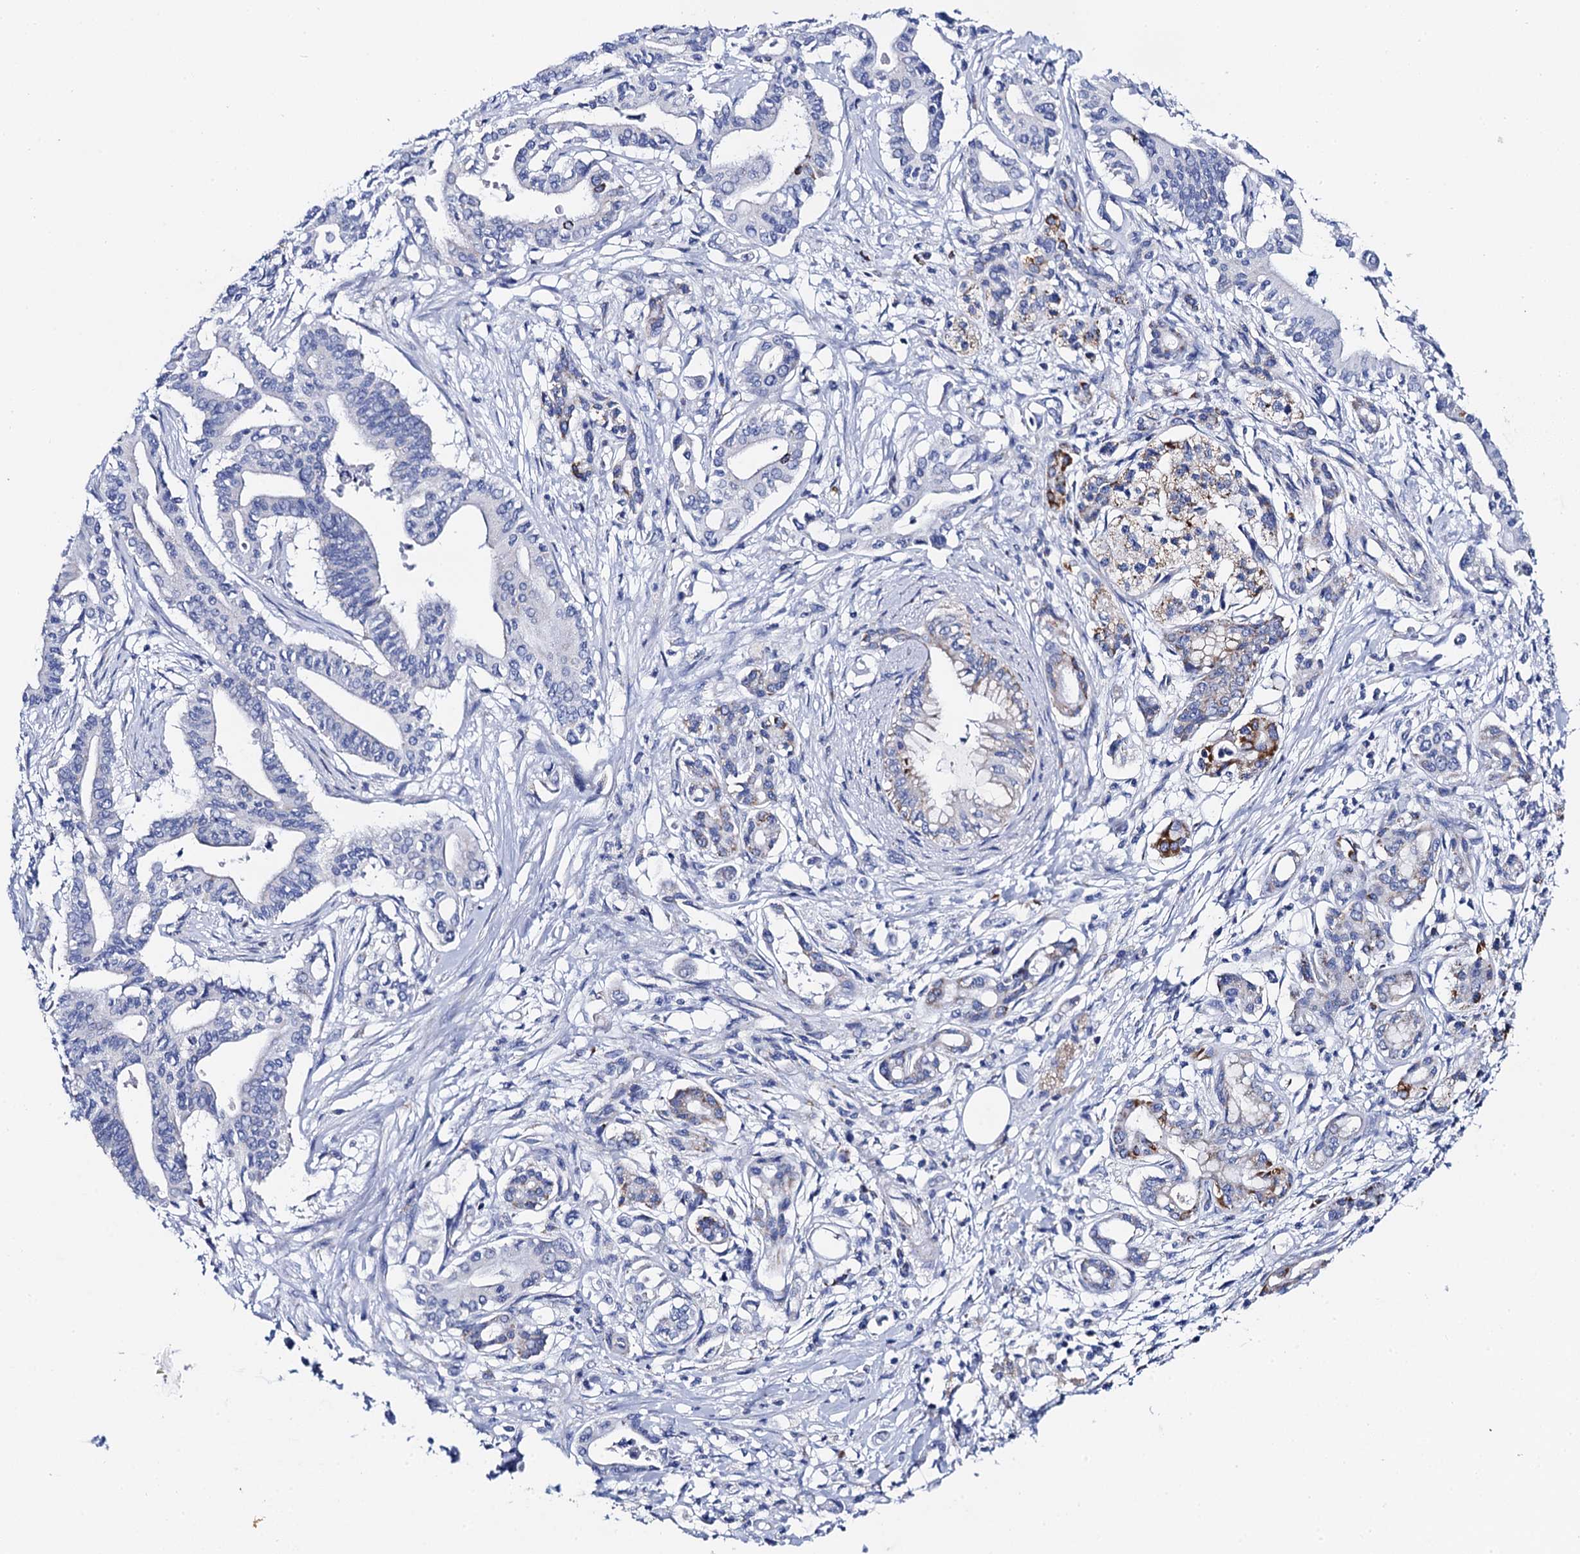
{"staining": {"intensity": "moderate", "quantity": "<25%", "location": "cytoplasmic/membranous"}, "tissue": "pancreatic cancer", "cell_type": "Tumor cells", "image_type": "cancer", "snomed": [{"axis": "morphology", "description": "Adenocarcinoma, NOS"}, {"axis": "topography", "description": "Pancreas"}], "caption": "The immunohistochemical stain labels moderate cytoplasmic/membranous expression in tumor cells of pancreatic cancer tissue.", "gene": "ACADSB", "patient": {"sex": "female", "age": 77}}